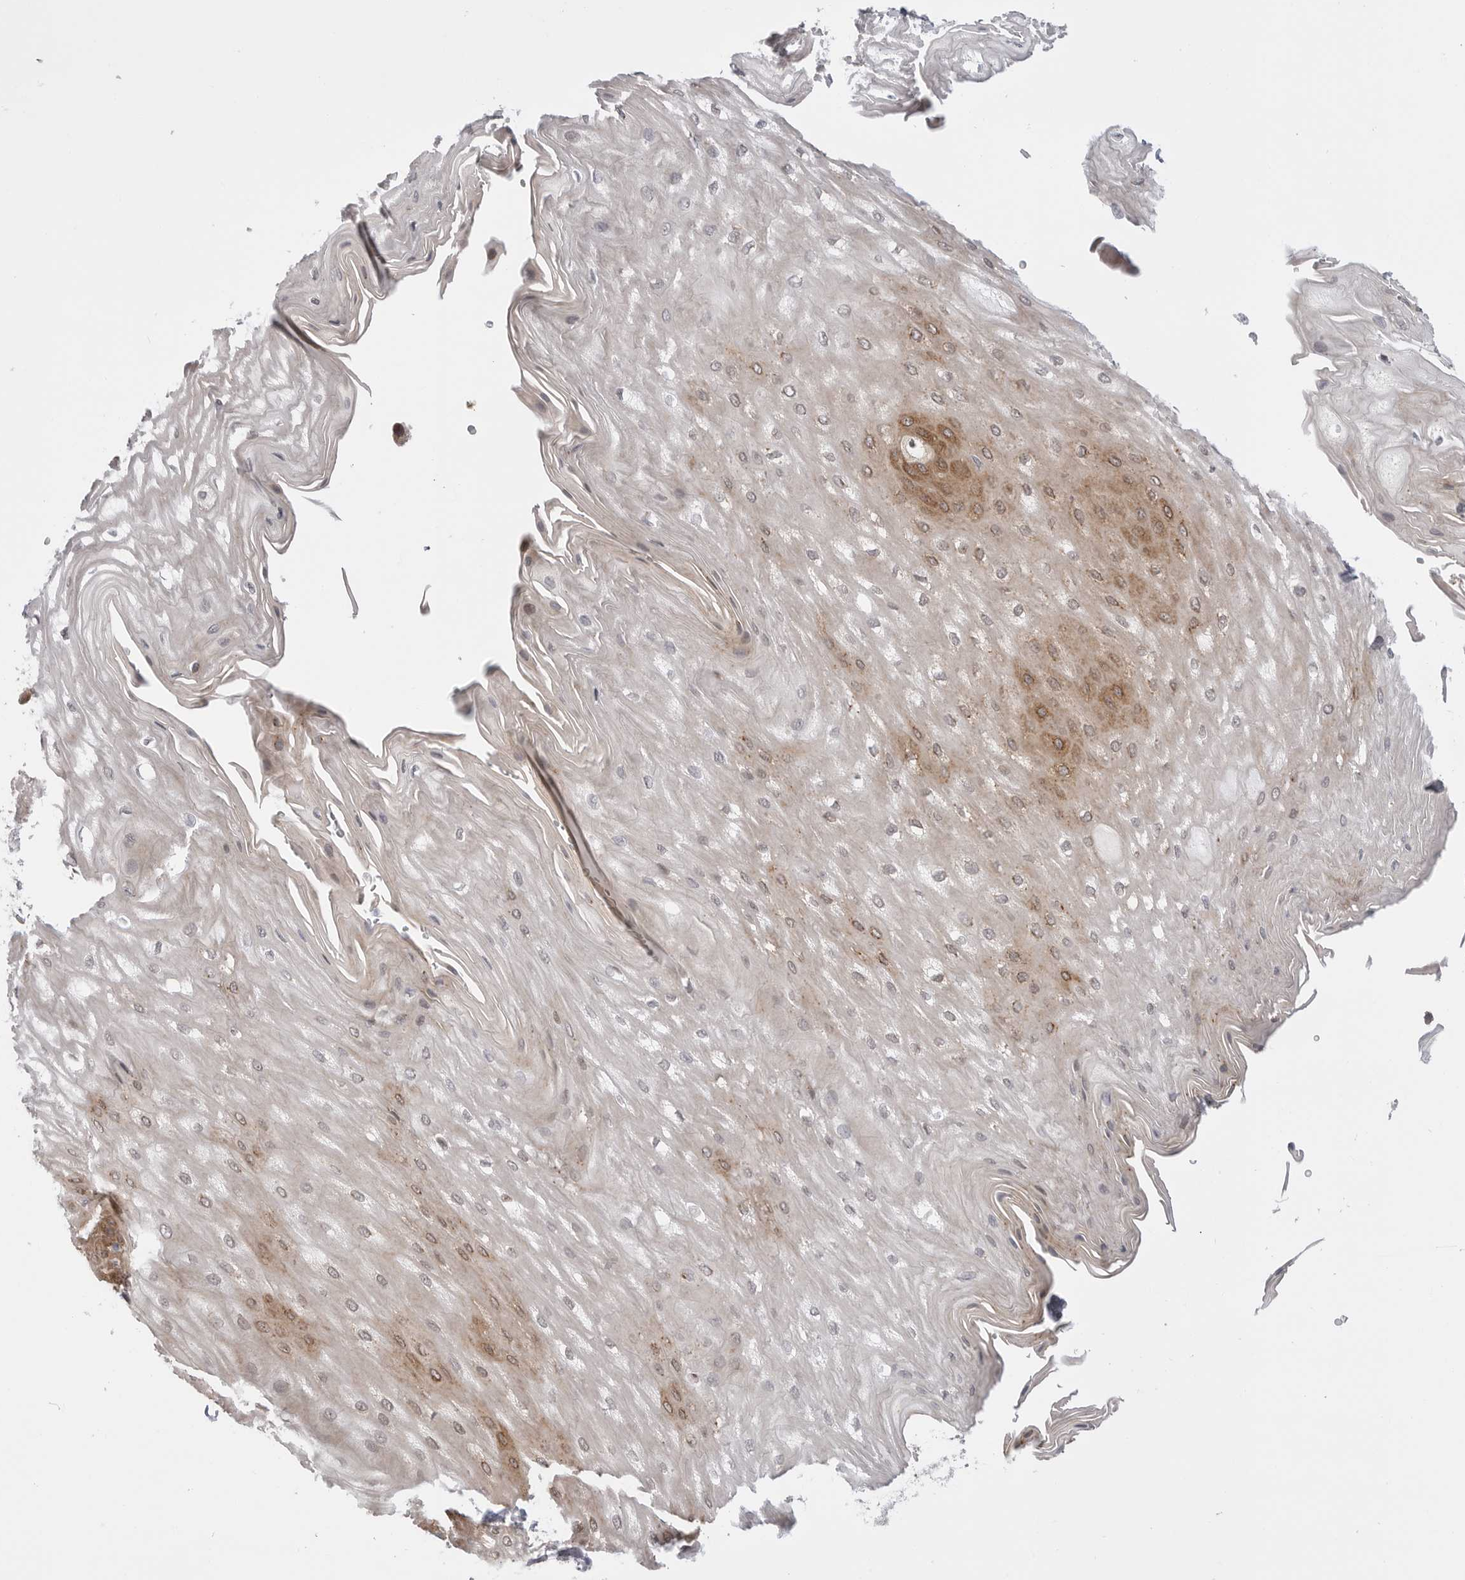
{"staining": {"intensity": "moderate", "quantity": ">75%", "location": "cytoplasmic/membranous"}, "tissue": "esophagus", "cell_type": "Squamous epithelial cells", "image_type": "normal", "snomed": [{"axis": "morphology", "description": "Normal tissue, NOS"}, {"axis": "topography", "description": "Esophagus"}], "caption": "Squamous epithelial cells exhibit medium levels of moderate cytoplasmic/membranous expression in approximately >75% of cells in normal human esophagus.", "gene": "GGT6", "patient": {"sex": "male", "age": 54}}